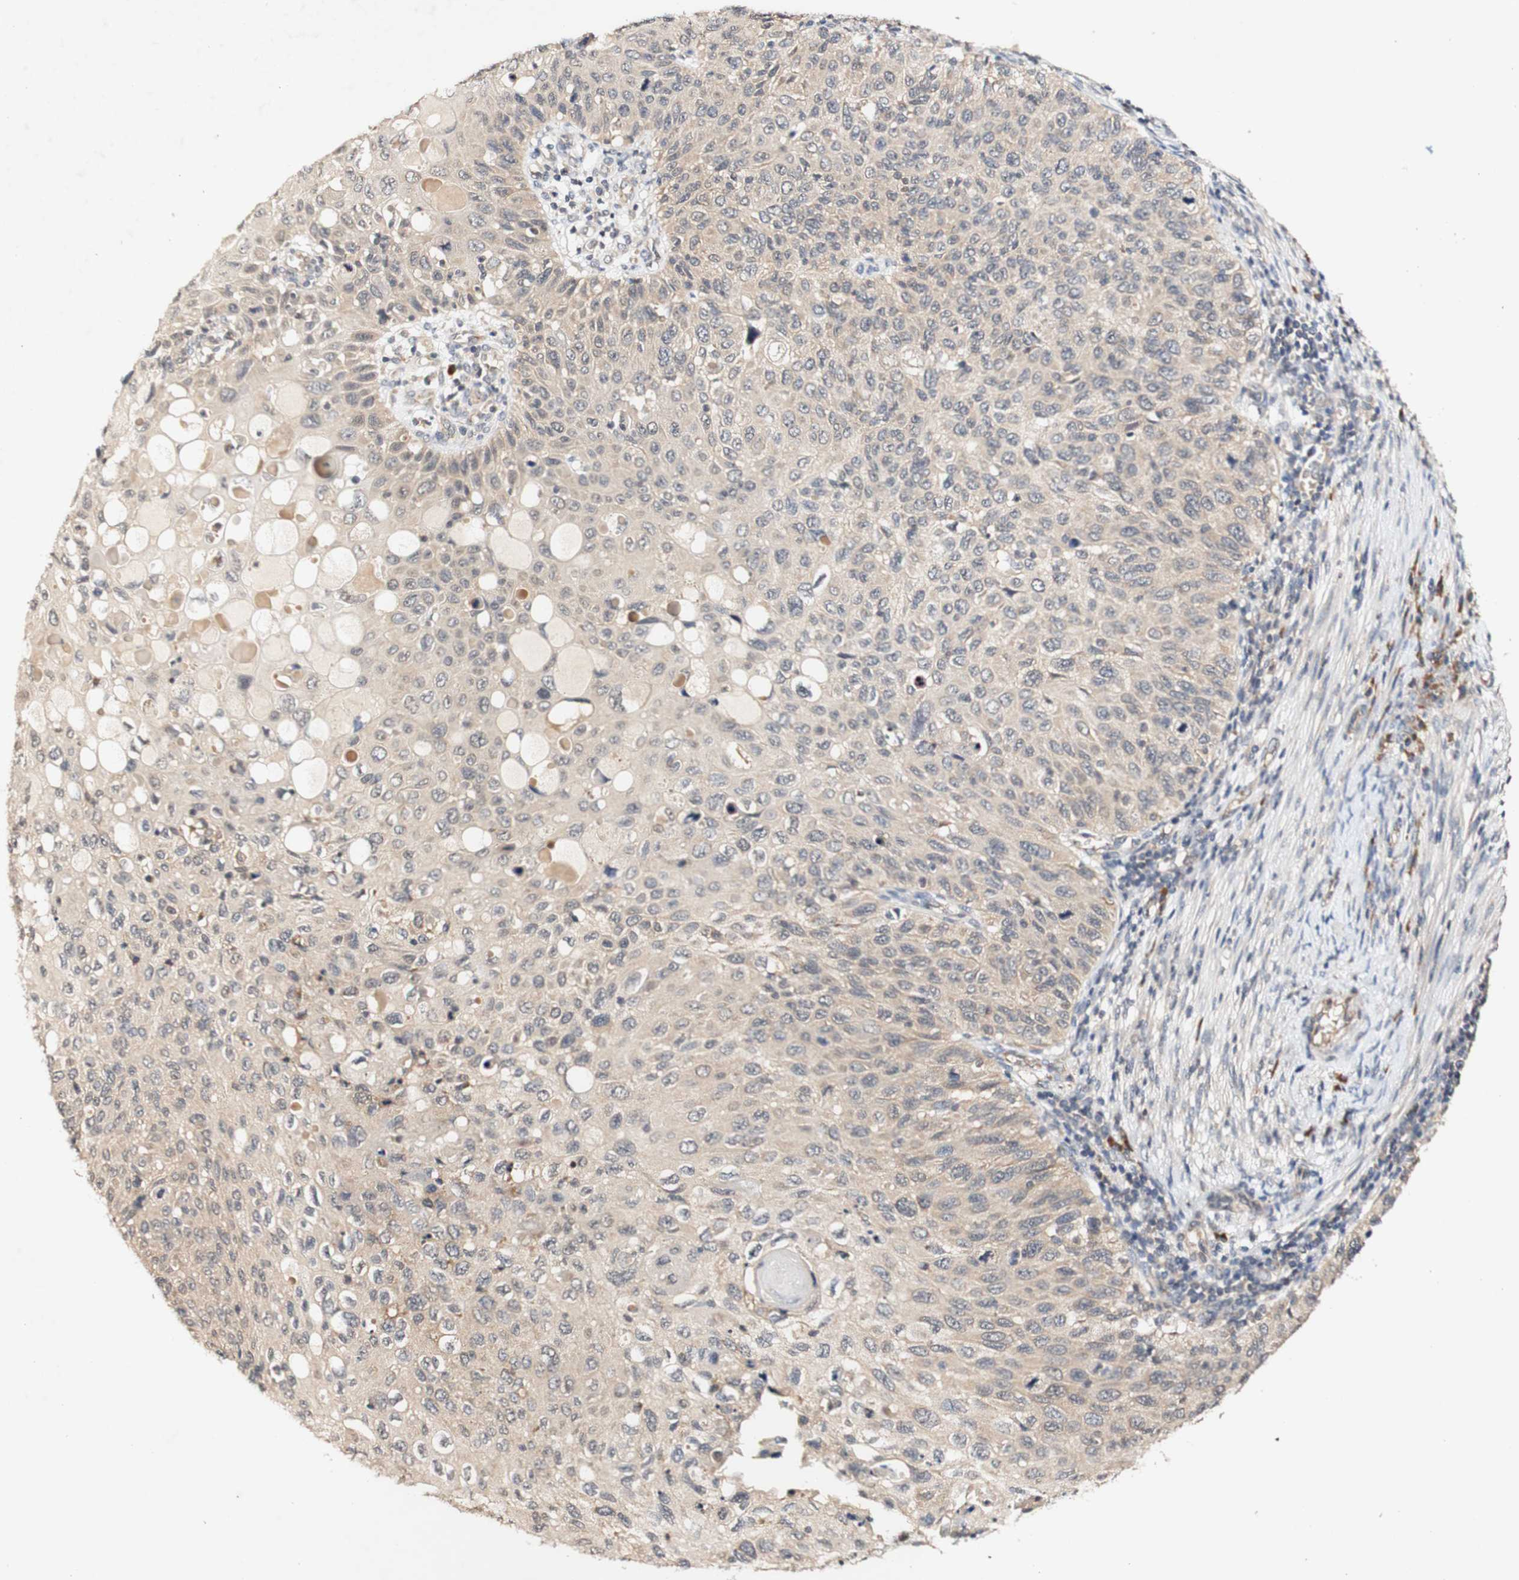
{"staining": {"intensity": "weak", "quantity": ">75%", "location": "cytoplasmic/membranous"}, "tissue": "cervical cancer", "cell_type": "Tumor cells", "image_type": "cancer", "snomed": [{"axis": "morphology", "description": "Squamous cell carcinoma, NOS"}, {"axis": "topography", "description": "Cervix"}], "caption": "IHC histopathology image of neoplastic tissue: squamous cell carcinoma (cervical) stained using immunohistochemistry (IHC) shows low levels of weak protein expression localized specifically in the cytoplasmic/membranous of tumor cells, appearing as a cytoplasmic/membranous brown color.", "gene": "PIN1", "patient": {"sex": "female", "age": 70}}